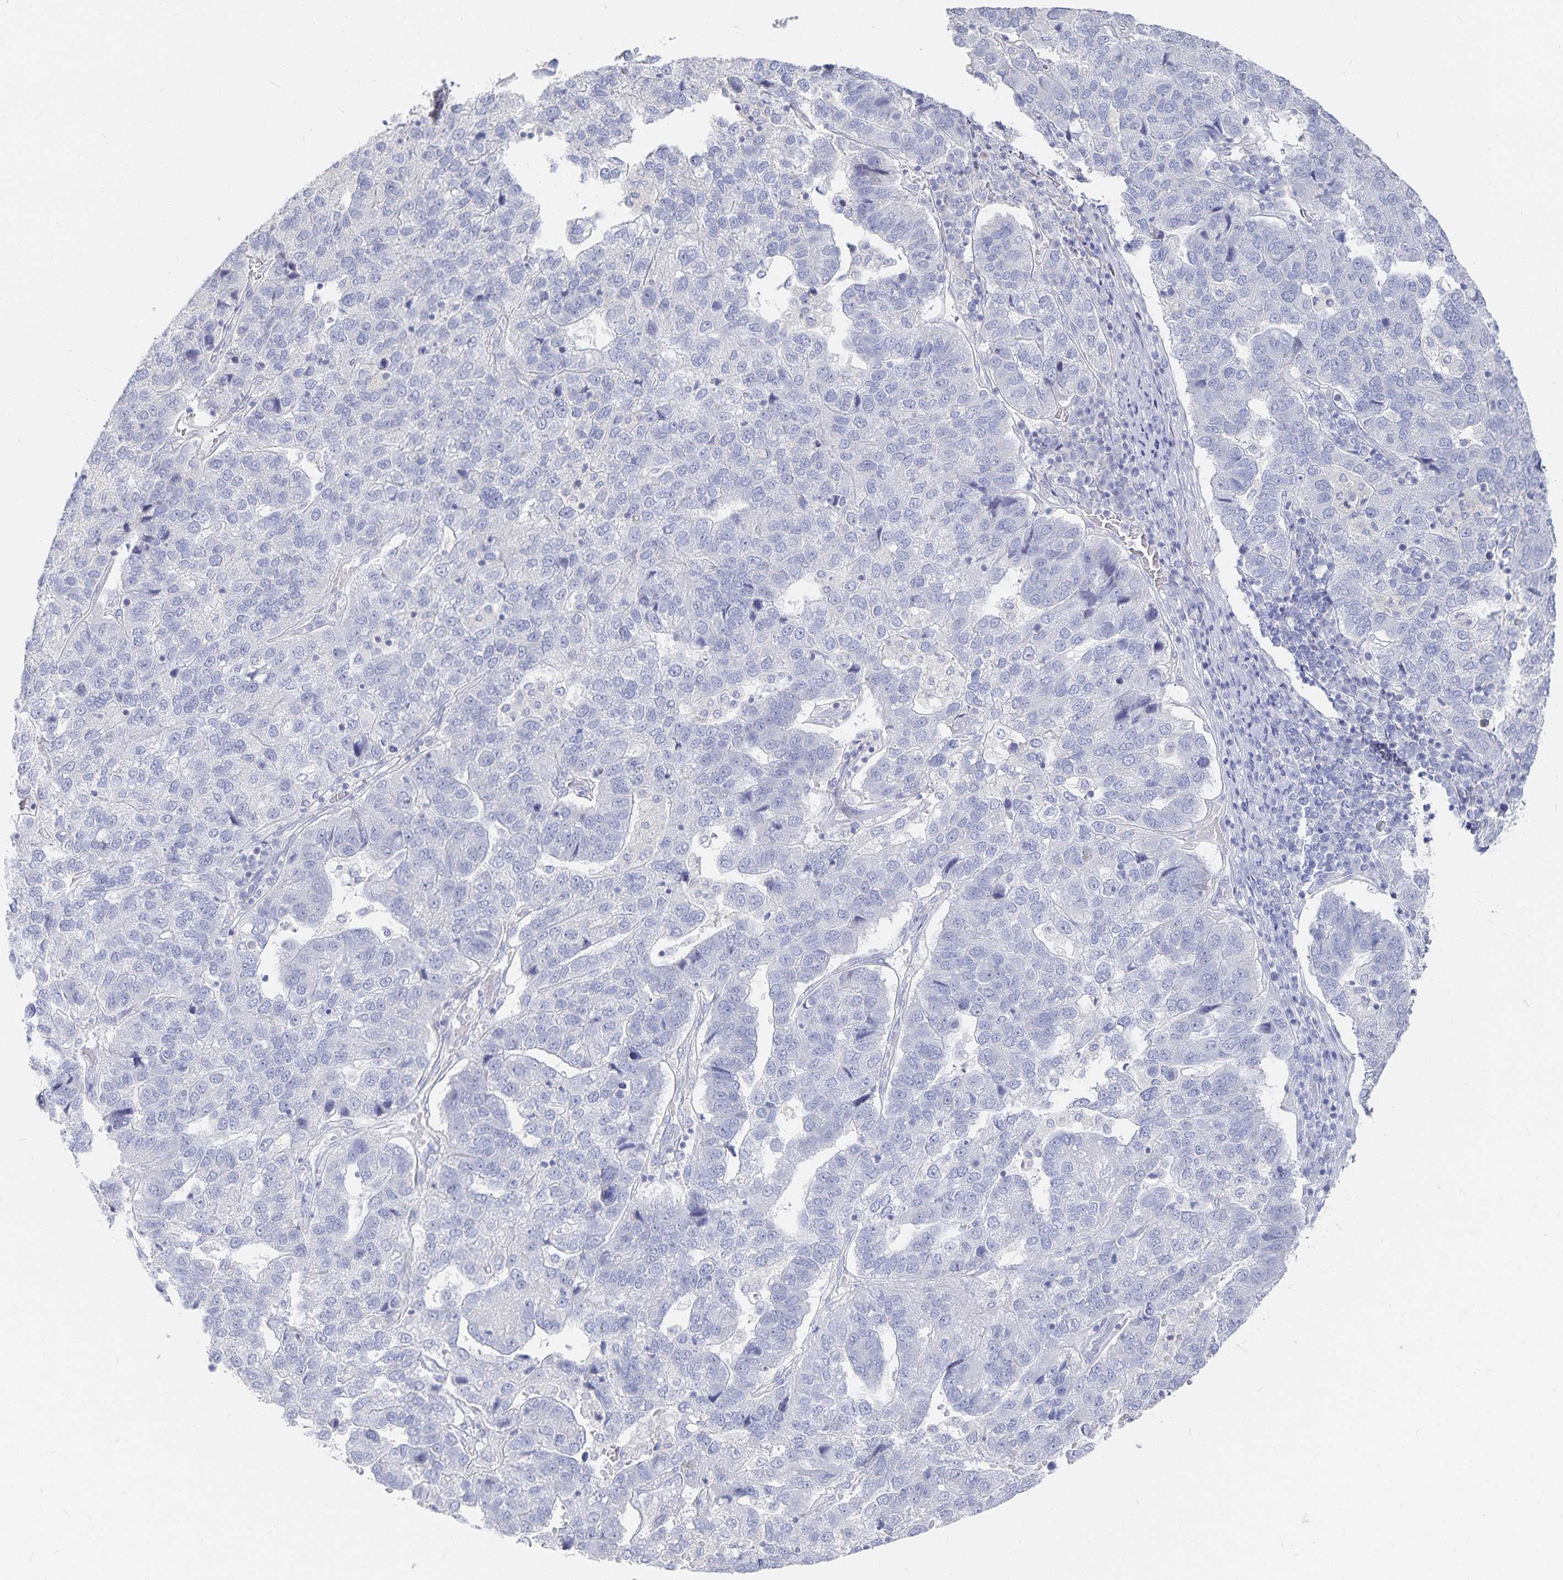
{"staining": {"intensity": "negative", "quantity": "none", "location": "none"}, "tissue": "pancreatic cancer", "cell_type": "Tumor cells", "image_type": "cancer", "snomed": [{"axis": "morphology", "description": "Adenocarcinoma, NOS"}, {"axis": "topography", "description": "Pancreas"}], "caption": "A histopathology image of human pancreatic cancer is negative for staining in tumor cells. (Stains: DAB immunohistochemistry with hematoxylin counter stain, Microscopy: brightfield microscopy at high magnification).", "gene": "DNAH9", "patient": {"sex": "female", "age": 61}}